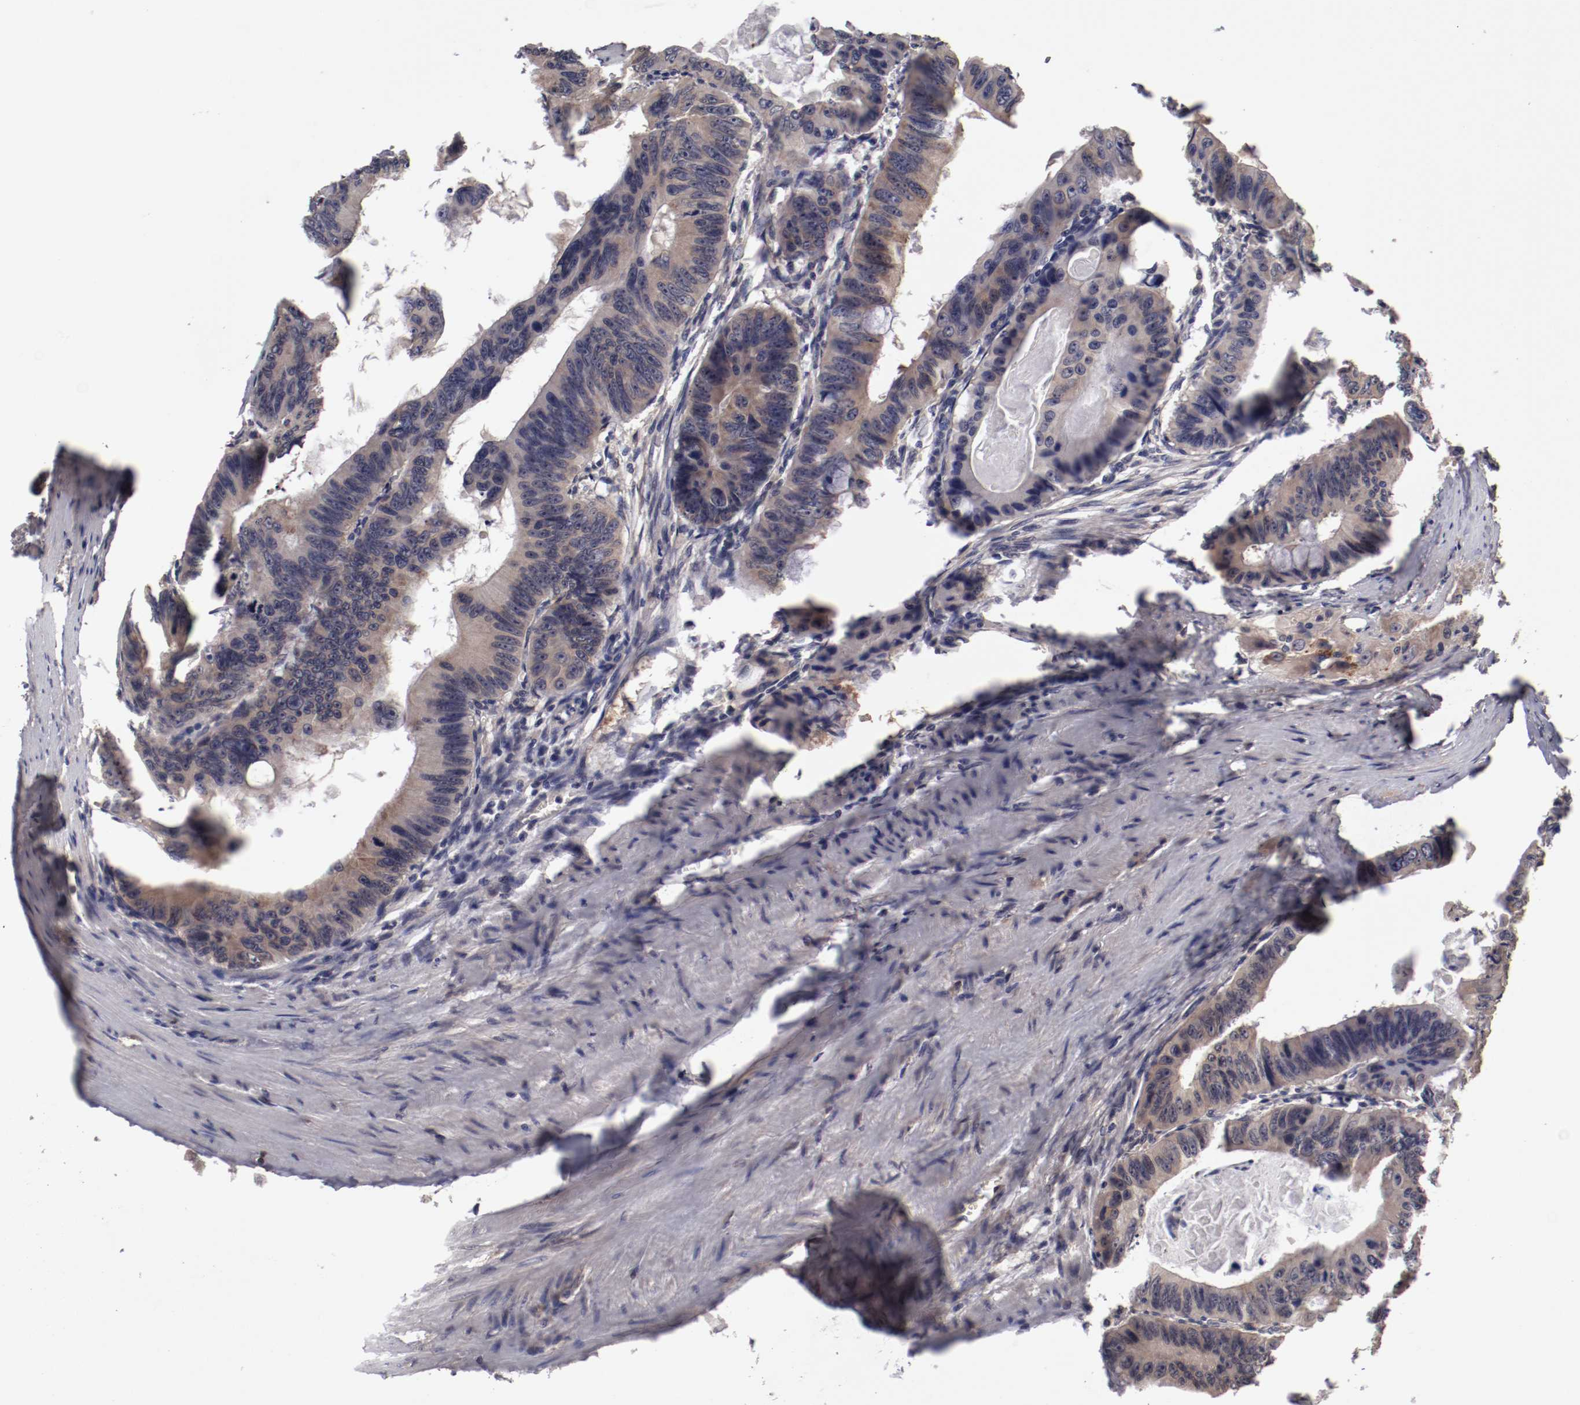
{"staining": {"intensity": "weak", "quantity": "25%-75%", "location": "cytoplasmic/membranous"}, "tissue": "colorectal cancer", "cell_type": "Tumor cells", "image_type": "cancer", "snomed": [{"axis": "morphology", "description": "Adenocarcinoma, NOS"}, {"axis": "topography", "description": "Colon"}], "caption": "Immunohistochemical staining of colorectal cancer displays weak cytoplasmic/membranous protein positivity in about 25%-75% of tumor cells.", "gene": "CP", "patient": {"sex": "female", "age": 55}}